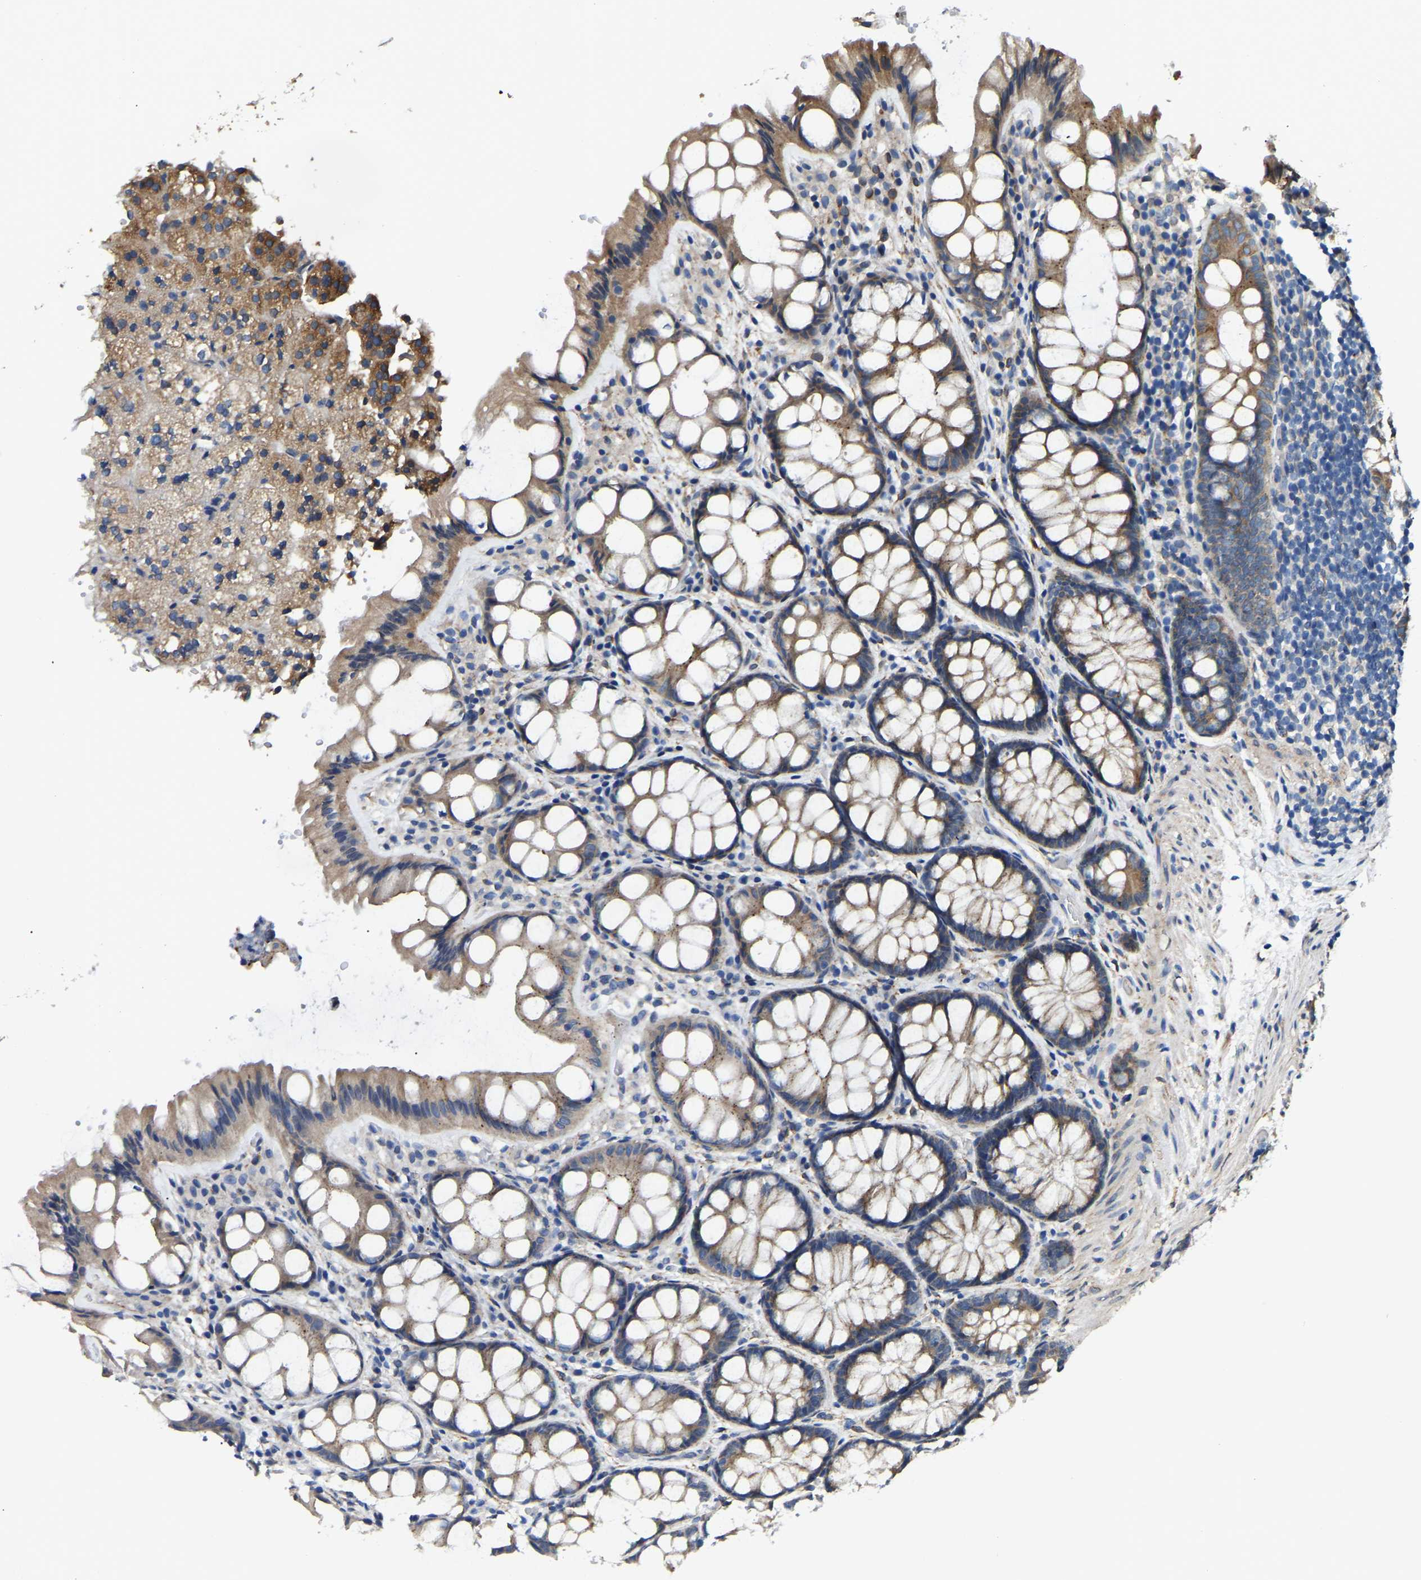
{"staining": {"intensity": "negative", "quantity": "none", "location": "none"}, "tissue": "colon", "cell_type": "Endothelial cells", "image_type": "normal", "snomed": [{"axis": "morphology", "description": "Normal tissue, NOS"}, {"axis": "topography", "description": "Colon"}], "caption": "This is an immunohistochemistry image of benign colon. There is no positivity in endothelial cells.", "gene": "ARL6IP5", "patient": {"sex": "male", "age": 47}}